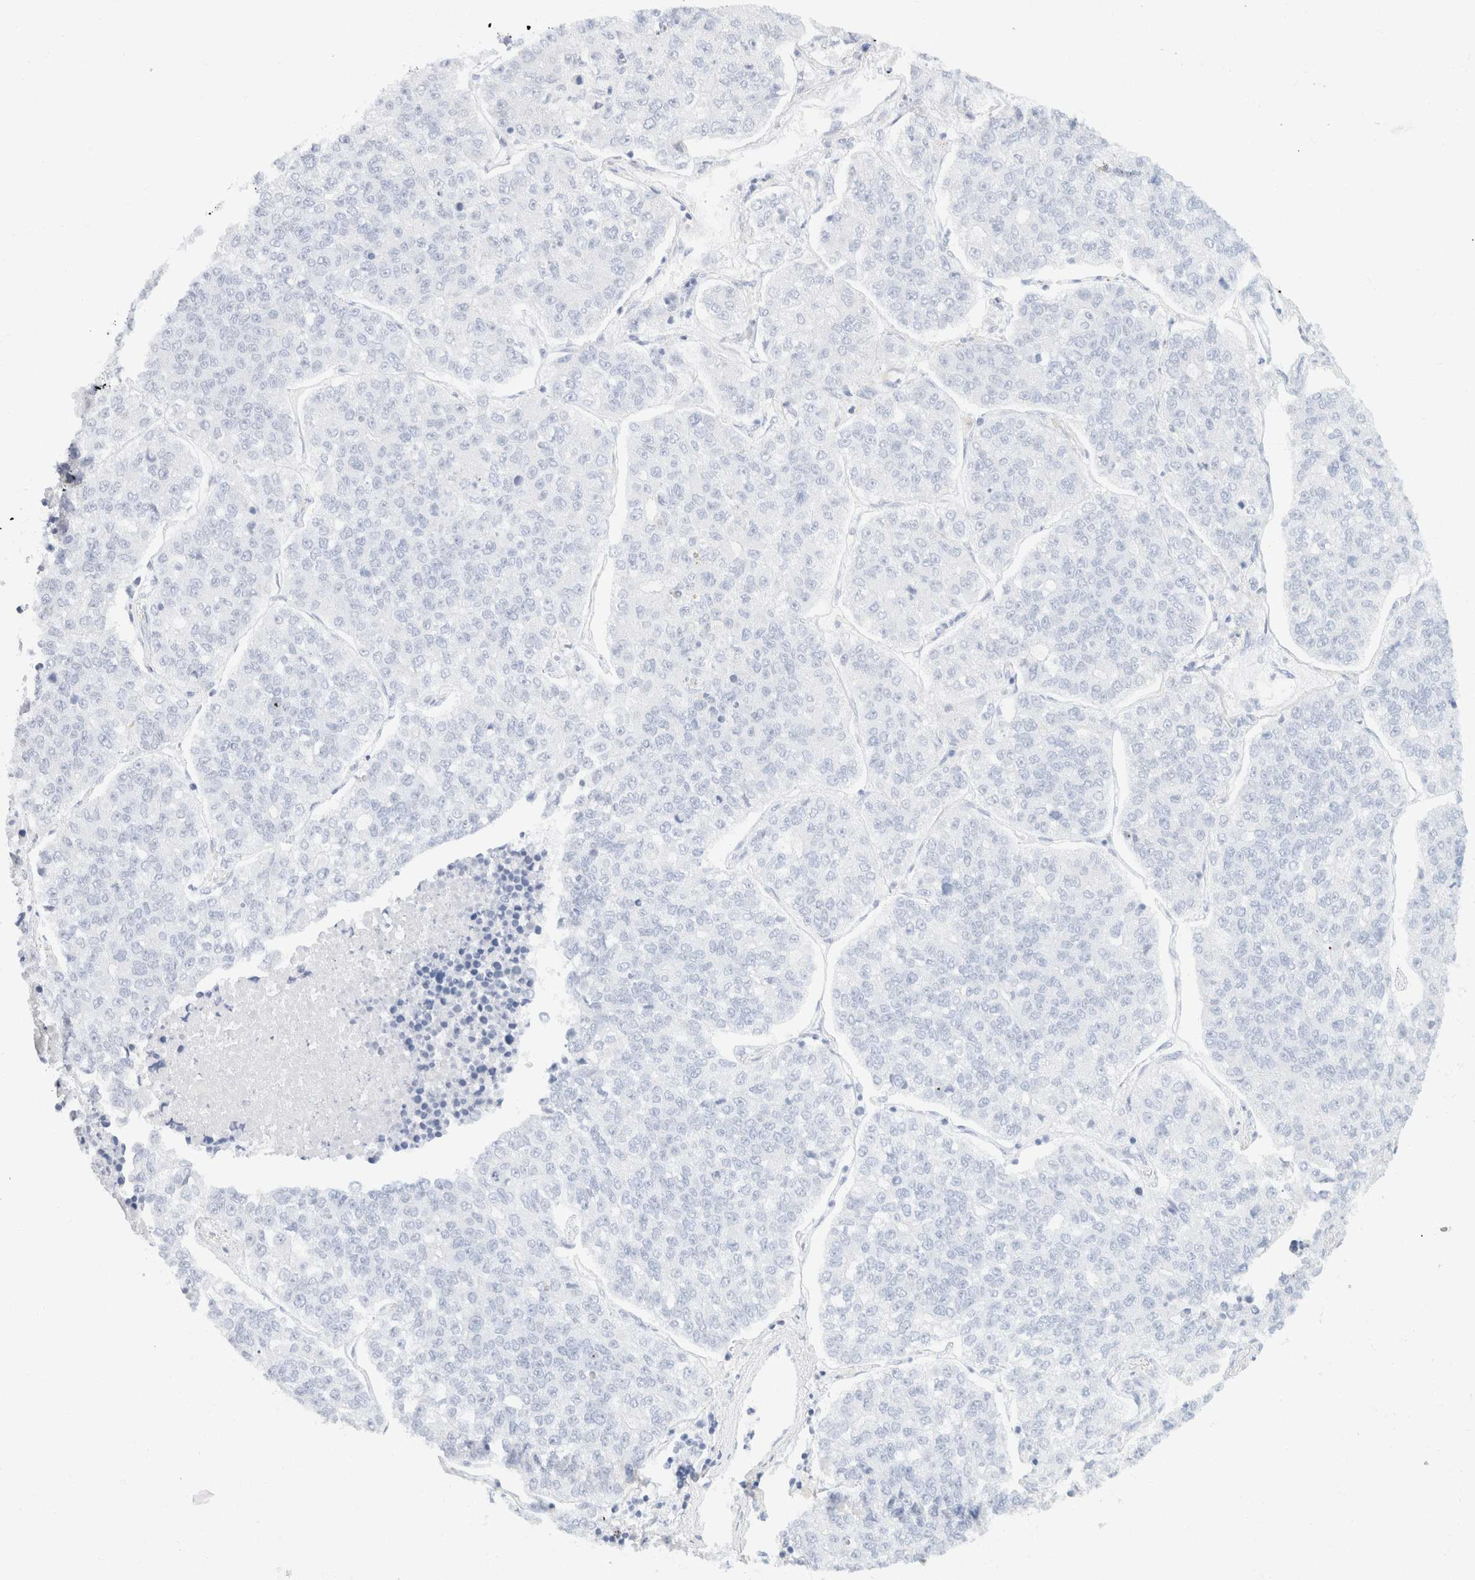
{"staining": {"intensity": "negative", "quantity": "none", "location": "none"}, "tissue": "lung cancer", "cell_type": "Tumor cells", "image_type": "cancer", "snomed": [{"axis": "morphology", "description": "Adenocarcinoma, NOS"}, {"axis": "topography", "description": "Lung"}], "caption": "Tumor cells are negative for brown protein staining in lung cancer. (DAB (3,3'-diaminobenzidine) immunohistochemistry (IHC) with hematoxylin counter stain).", "gene": "KRT20", "patient": {"sex": "male", "age": 49}}